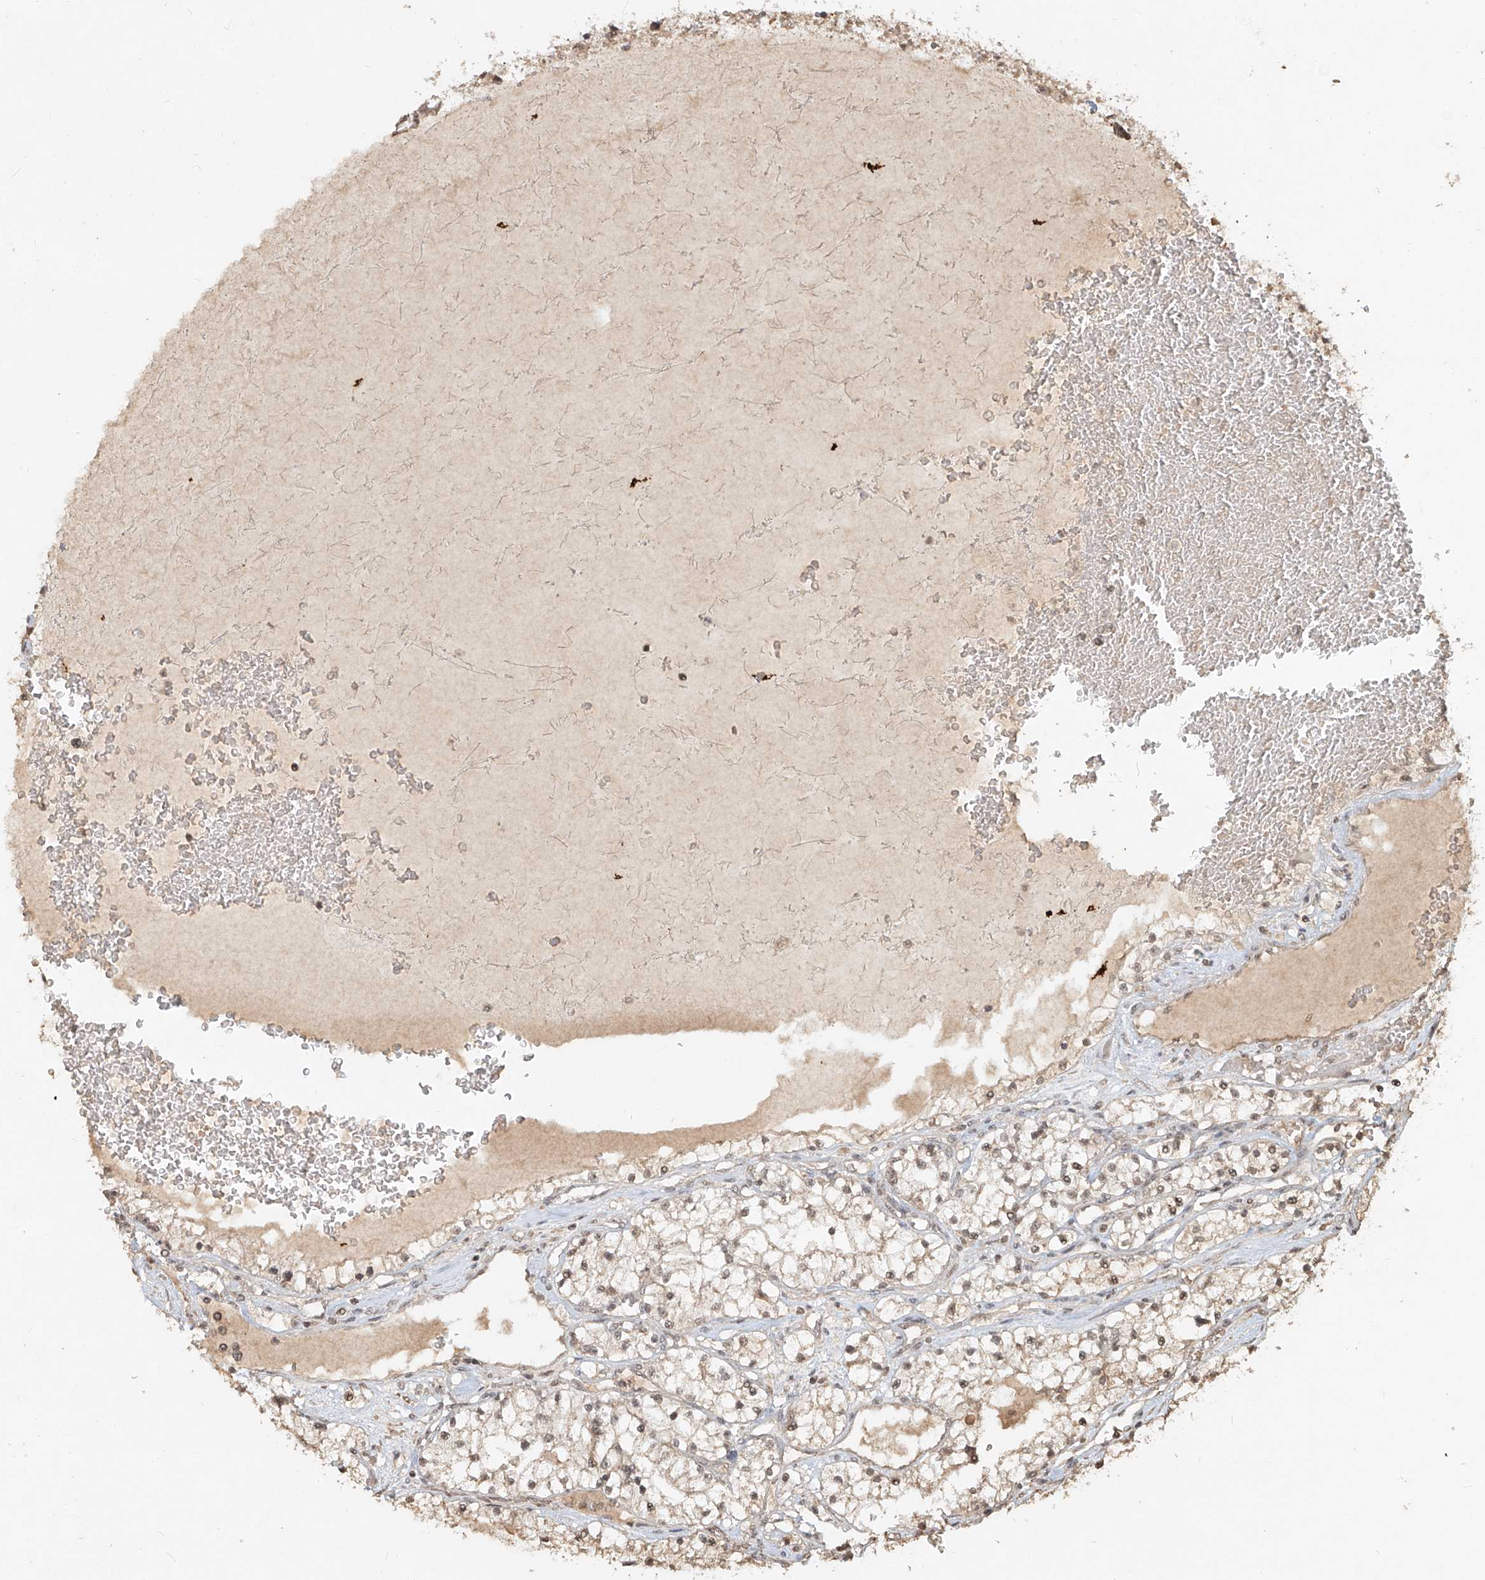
{"staining": {"intensity": "weak", "quantity": ">75%", "location": "cytoplasmic/membranous,nuclear"}, "tissue": "renal cancer", "cell_type": "Tumor cells", "image_type": "cancer", "snomed": [{"axis": "morphology", "description": "Adenocarcinoma, NOS"}, {"axis": "topography", "description": "Kidney"}], "caption": "The immunohistochemical stain labels weak cytoplasmic/membranous and nuclear staining in tumor cells of renal cancer tissue.", "gene": "UBE2K", "patient": {"sex": "male", "age": 68}}